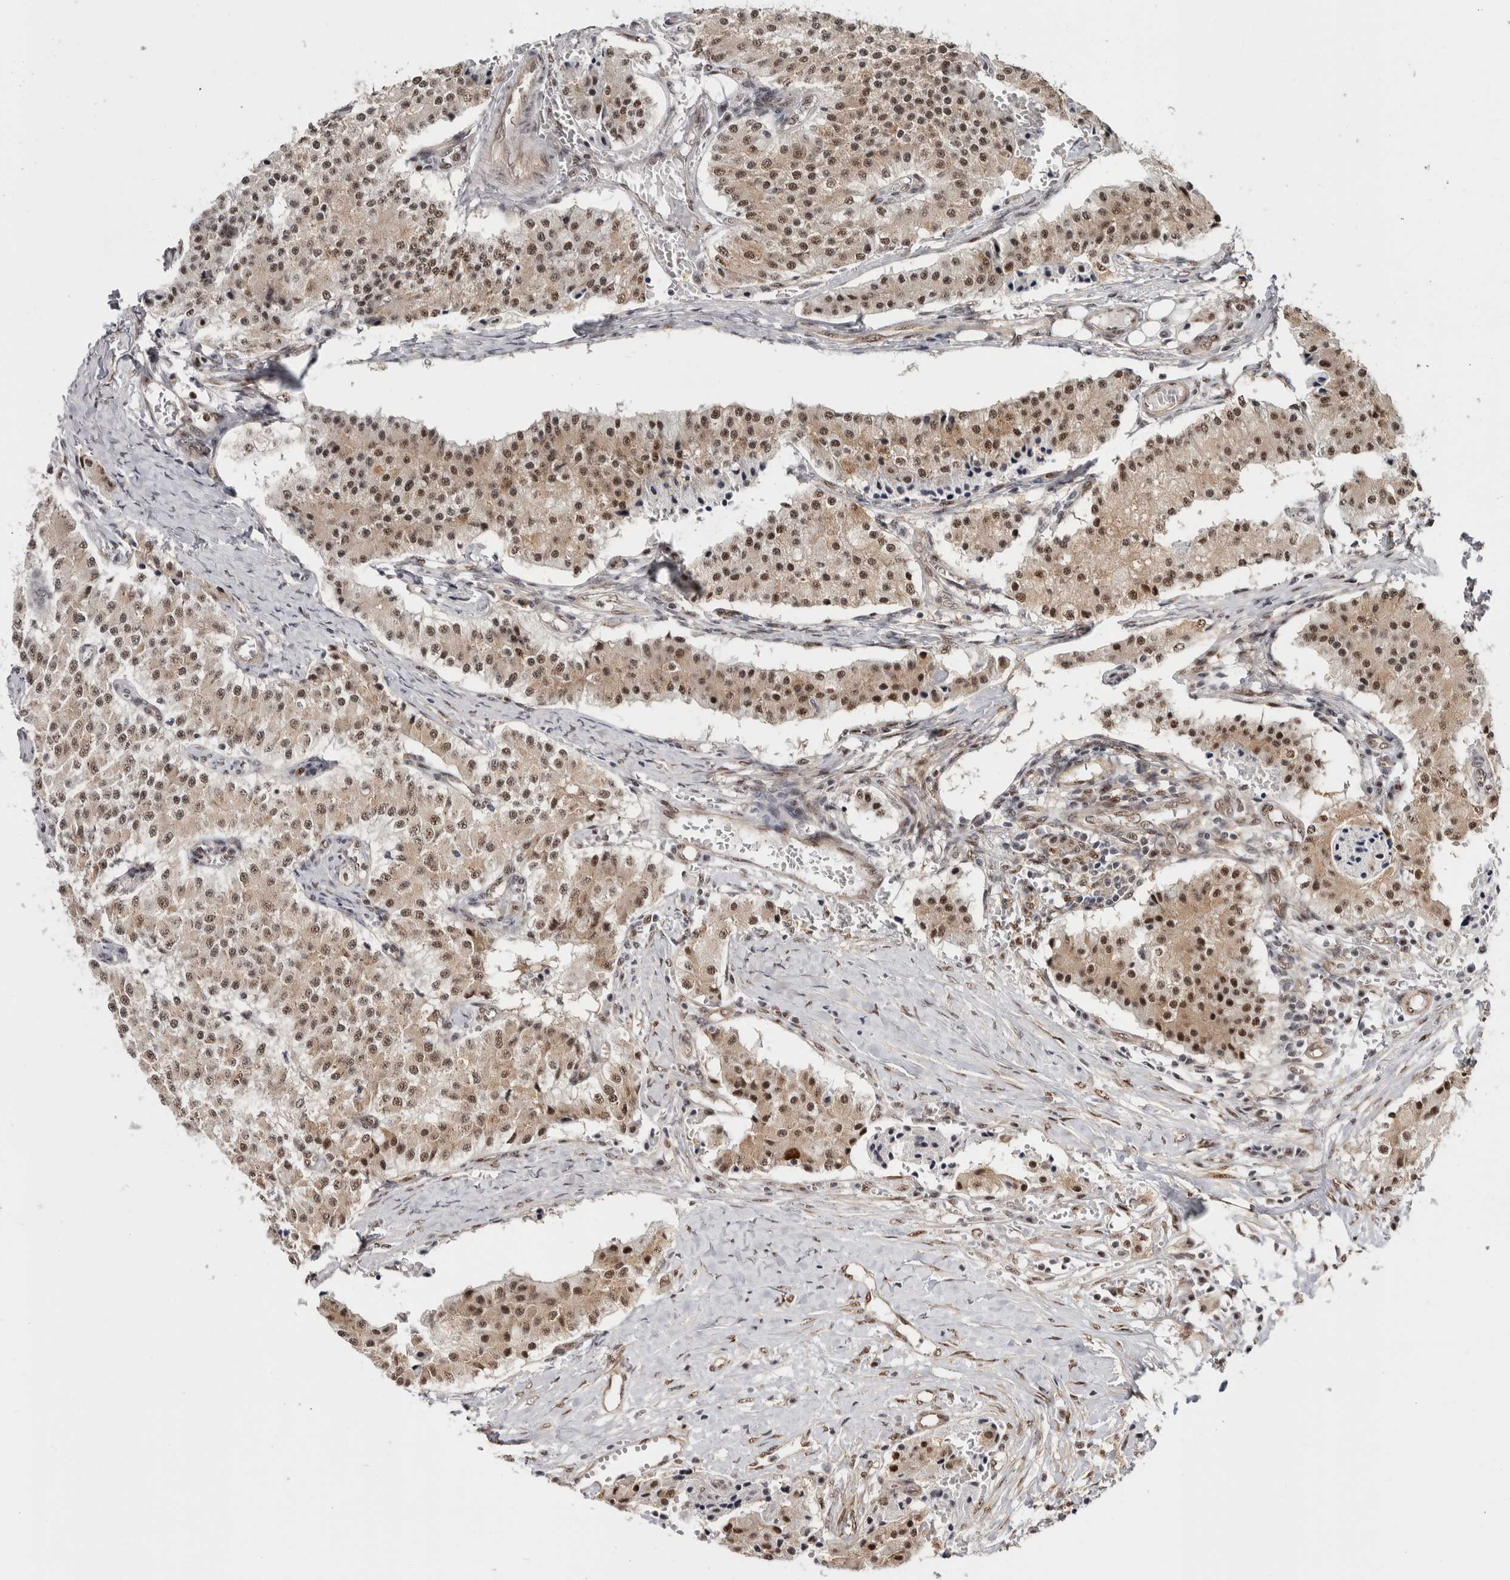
{"staining": {"intensity": "moderate", "quantity": ">75%", "location": "cytoplasmic/membranous,nuclear"}, "tissue": "carcinoid", "cell_type": "Tumor cells", "image_type": "cancer", "snomed": [{"axis": "morphology", "description": "Carcinoid, malignant, NOS"}, {"axis": "topography", "description": "Colon"}], "caption": "There is medium levels of moderate cytoplasmic/membranous and nuclear staining in tumor cells of carcinoid (malignant), as demonstrated by immunohistochemical staining (brown color).", "gene": "MKNK1", "patient": {"sex": "female", "age": 52}}